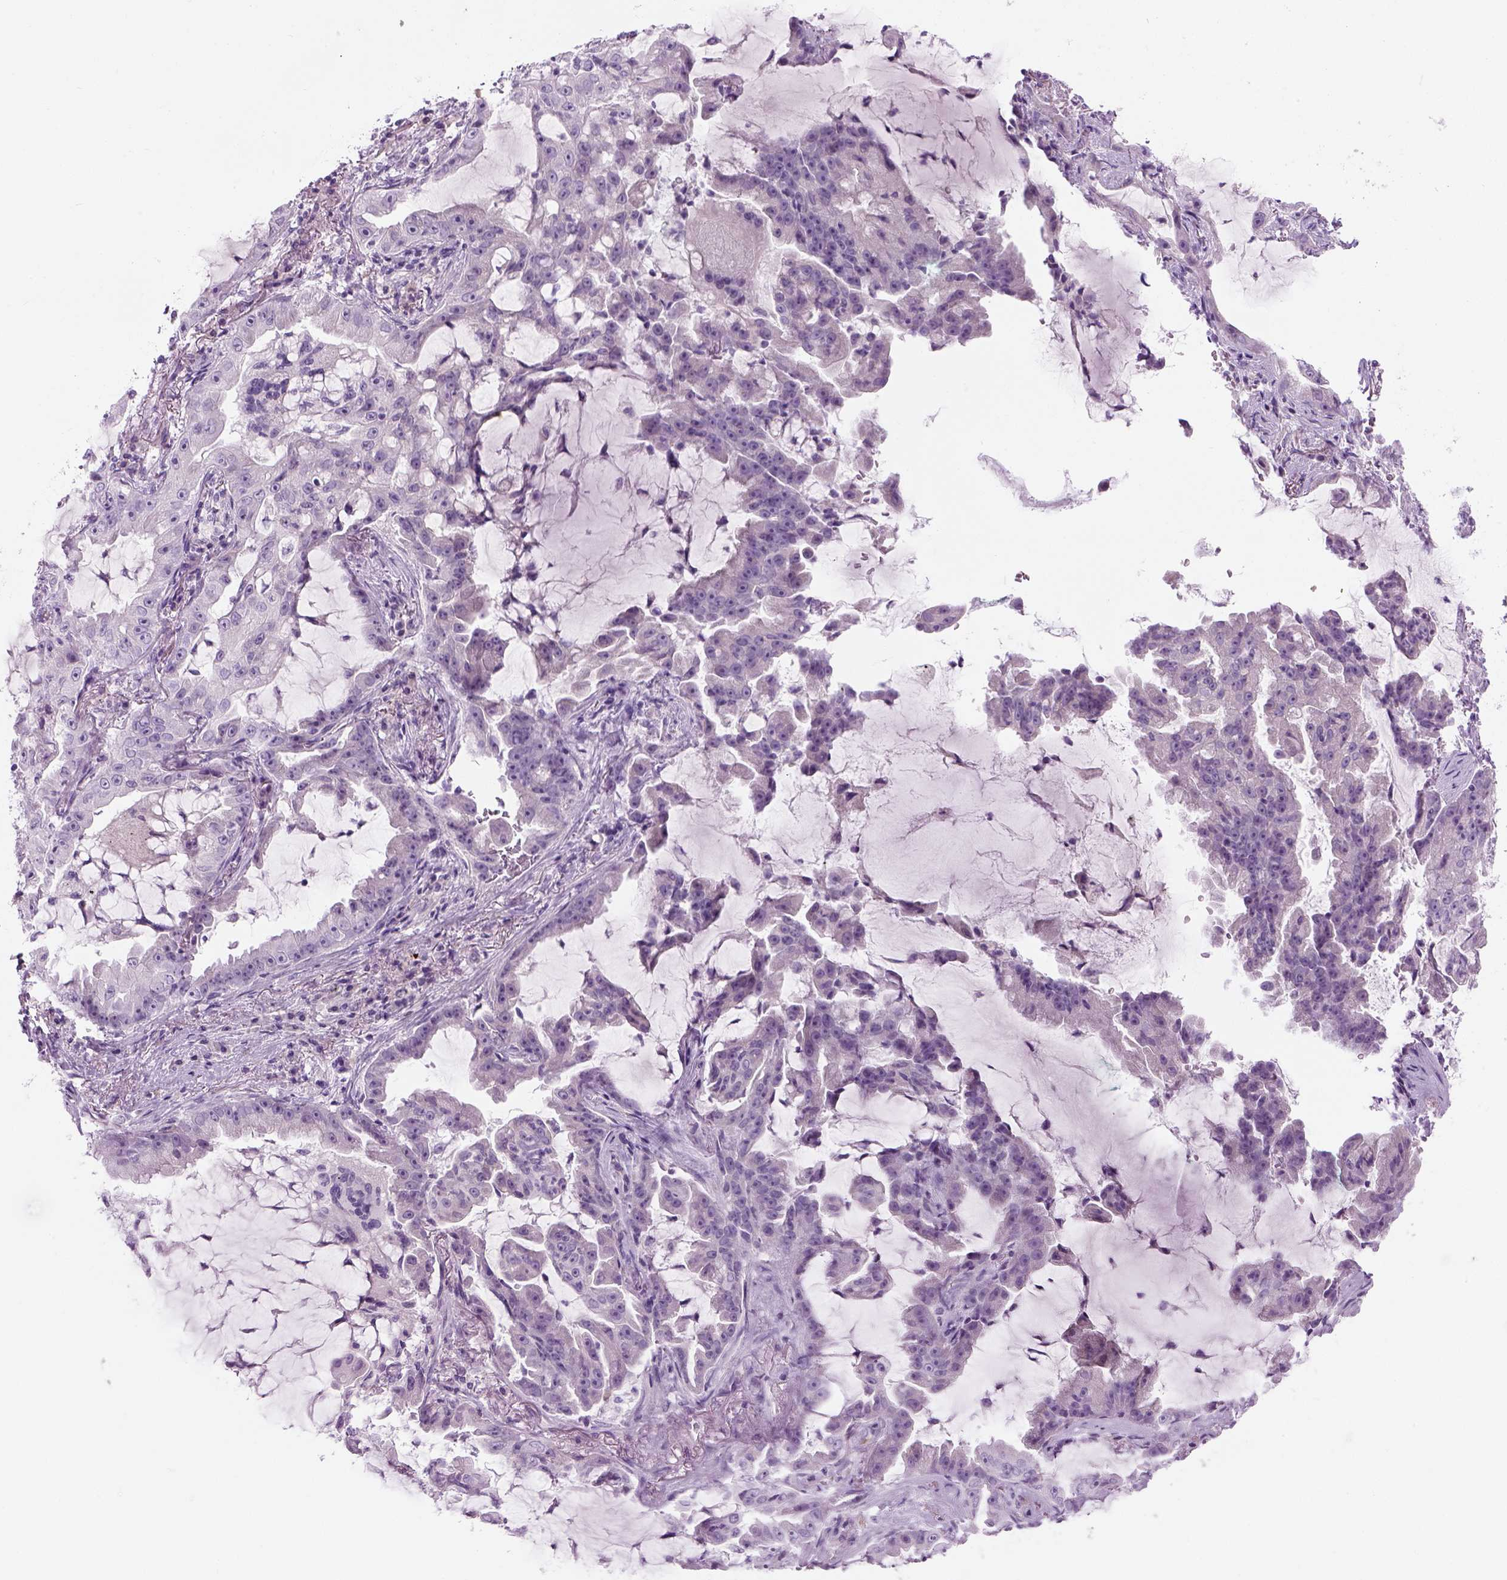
{"staining": {"intensity": "negative", "quantity": "none", "location": "none"}, "tissue": "lung cancer", "cell_type": "Tumor cells", "image_type": "cancer", "snomed": [{"axis": "morphology", "description": "Adenocarcinoma, NOS"}, {"axis": "topography", "description": "Lung"}], "caption": "The immunohistochemistry histopathology image has no significant positivity in tumor cells of lung cancer tissue. Nuclei are stained in blue.", "gene": "CIBAR2", "patient": {"sex": "female", "age": 52}}